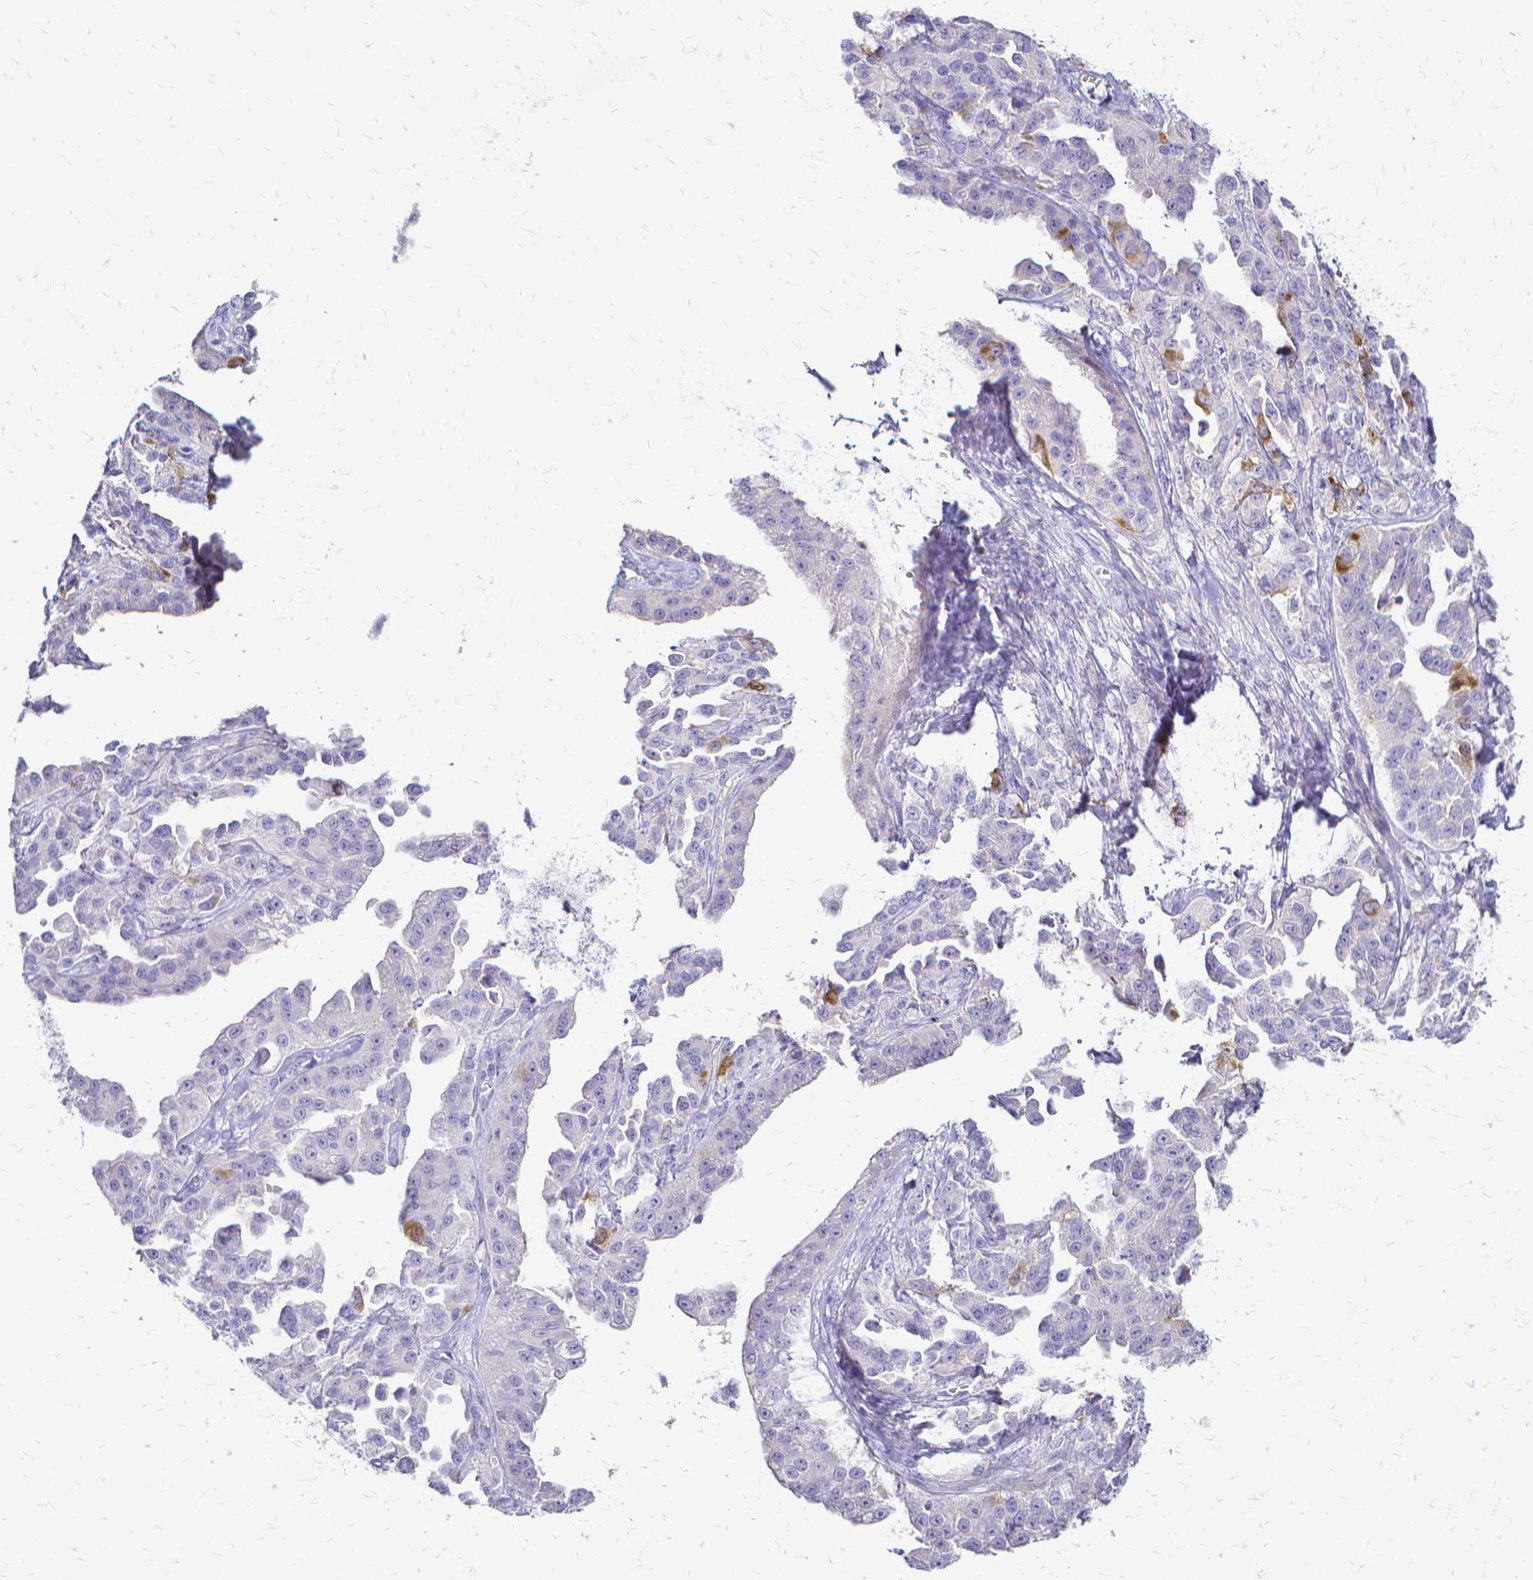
{"staining": {"intensity": "moderate", "quantity": "<25%", "location": "cytoplasmic/membranous"}, "tissue": "ovarian cancer", "cell_type": "Tumor cells", "image_type": "cancer", "snomed": [{"axis": "morphology", "description": "Cystadenocarcinoma, serous, NOS"}, {"axis": "topography", "description": "Ovary"}], "caption": "DAB (3,3'-diaminobenzidine) immunohistochemical staining of serous cystadenocarcinoma (ovarian) exhibits moderate cytoplasmic/membranous protein expression in approximately <25% of tumor cells.", "gene": "CCNB1", "patient": {"sex": "female", "age": 75}}